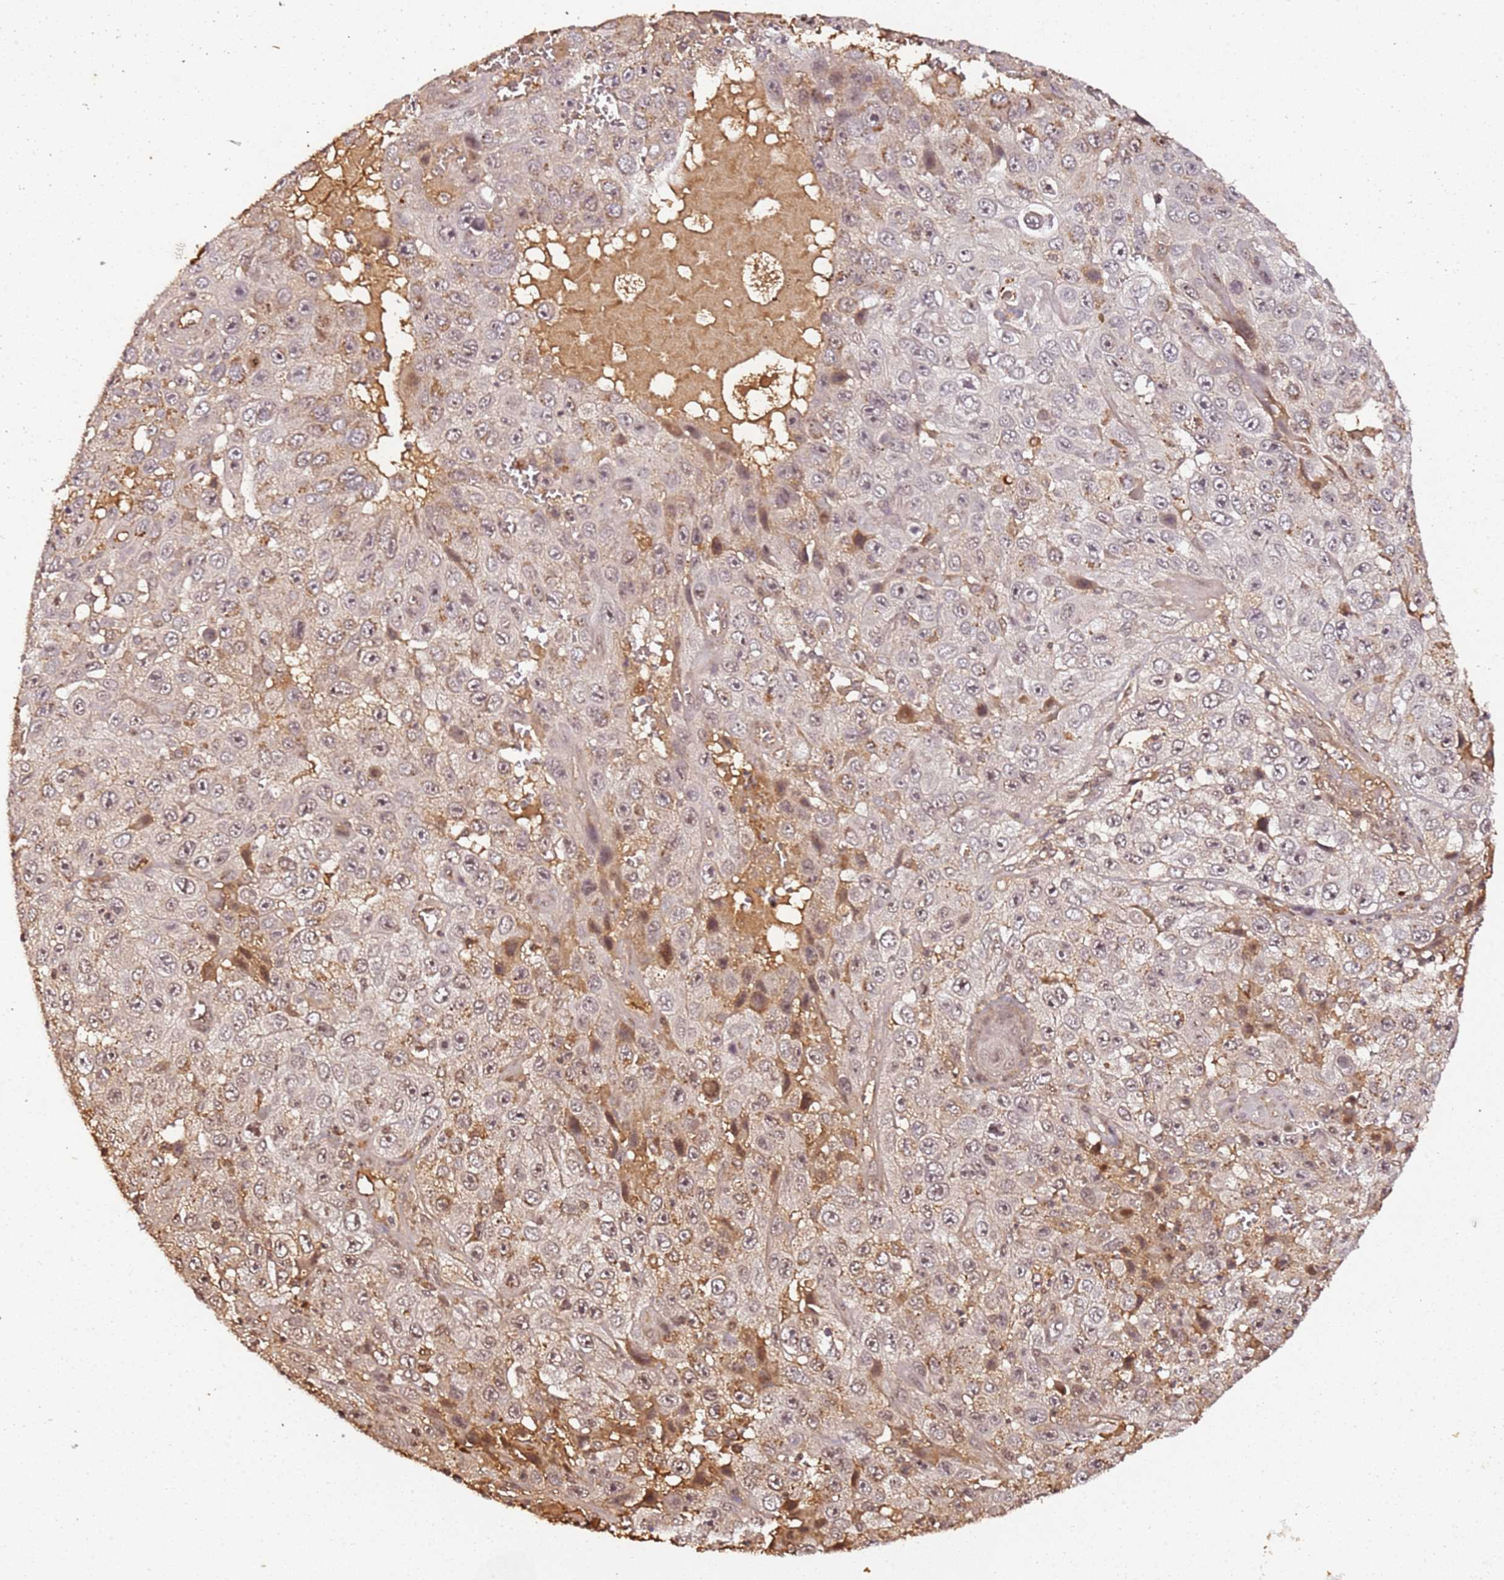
{"staining": {"intensity": "moderate", "quantity": "<25%", "location": "nuclear"}, "tissue": "skin cancer", "cell_type": "Tumor cells", "image_type": "cancer", "snomed": [{"axis": "morphology", "description": "Squamous cell carcinoma, NOS"}, {"axis": "topography", "description": "Skin"}], "caption": "Skin cancer (squamous cell carcinoma) stained with DAB immunohistochemistry displays low levels of moderate nuclear staining in approximately <25% of tumor cells.", "gene": "COL1A2", "patient": {"sex": "male", "age": 82}}